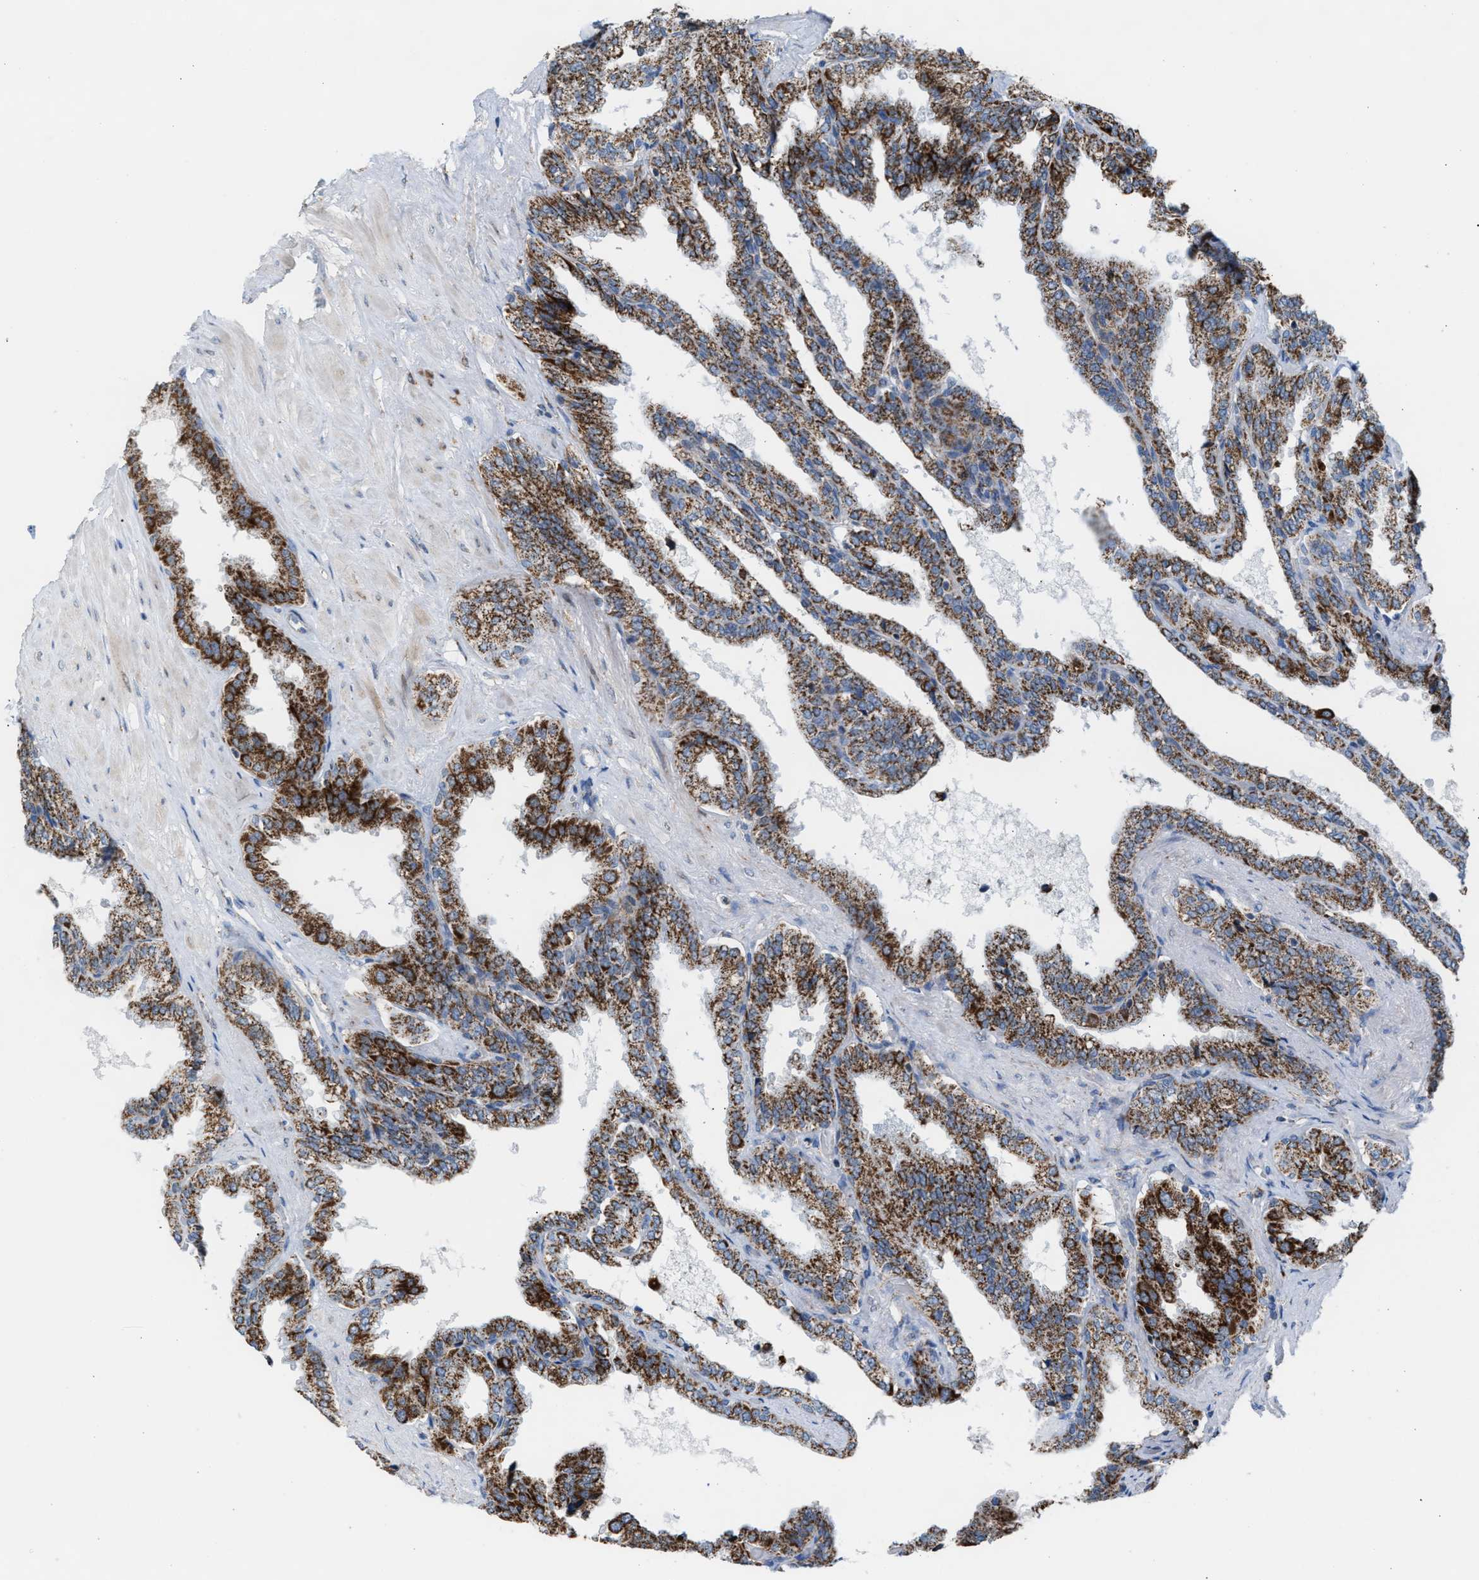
{"staining": {"intensity": "strong", "quantity": ">75%", "location": "cytoplasmic/membranous"}, "tissue": "seminal vesicle", "cell_type": "Glandular cells", "image_type": "normal", "snomed": [{"axis": "morphology", "description": "Normal tissue, NOS"}, {"axis": "topography", "description": "Seminal veicle"}], "caption": "Glandular cells display high levels of strong cytoplasmic/membranous expression in approximately >75% of cells in unremarkable seminal vesicle.", "gene": "PMPCA", "patient": {"sex": "male", "age": 46}}